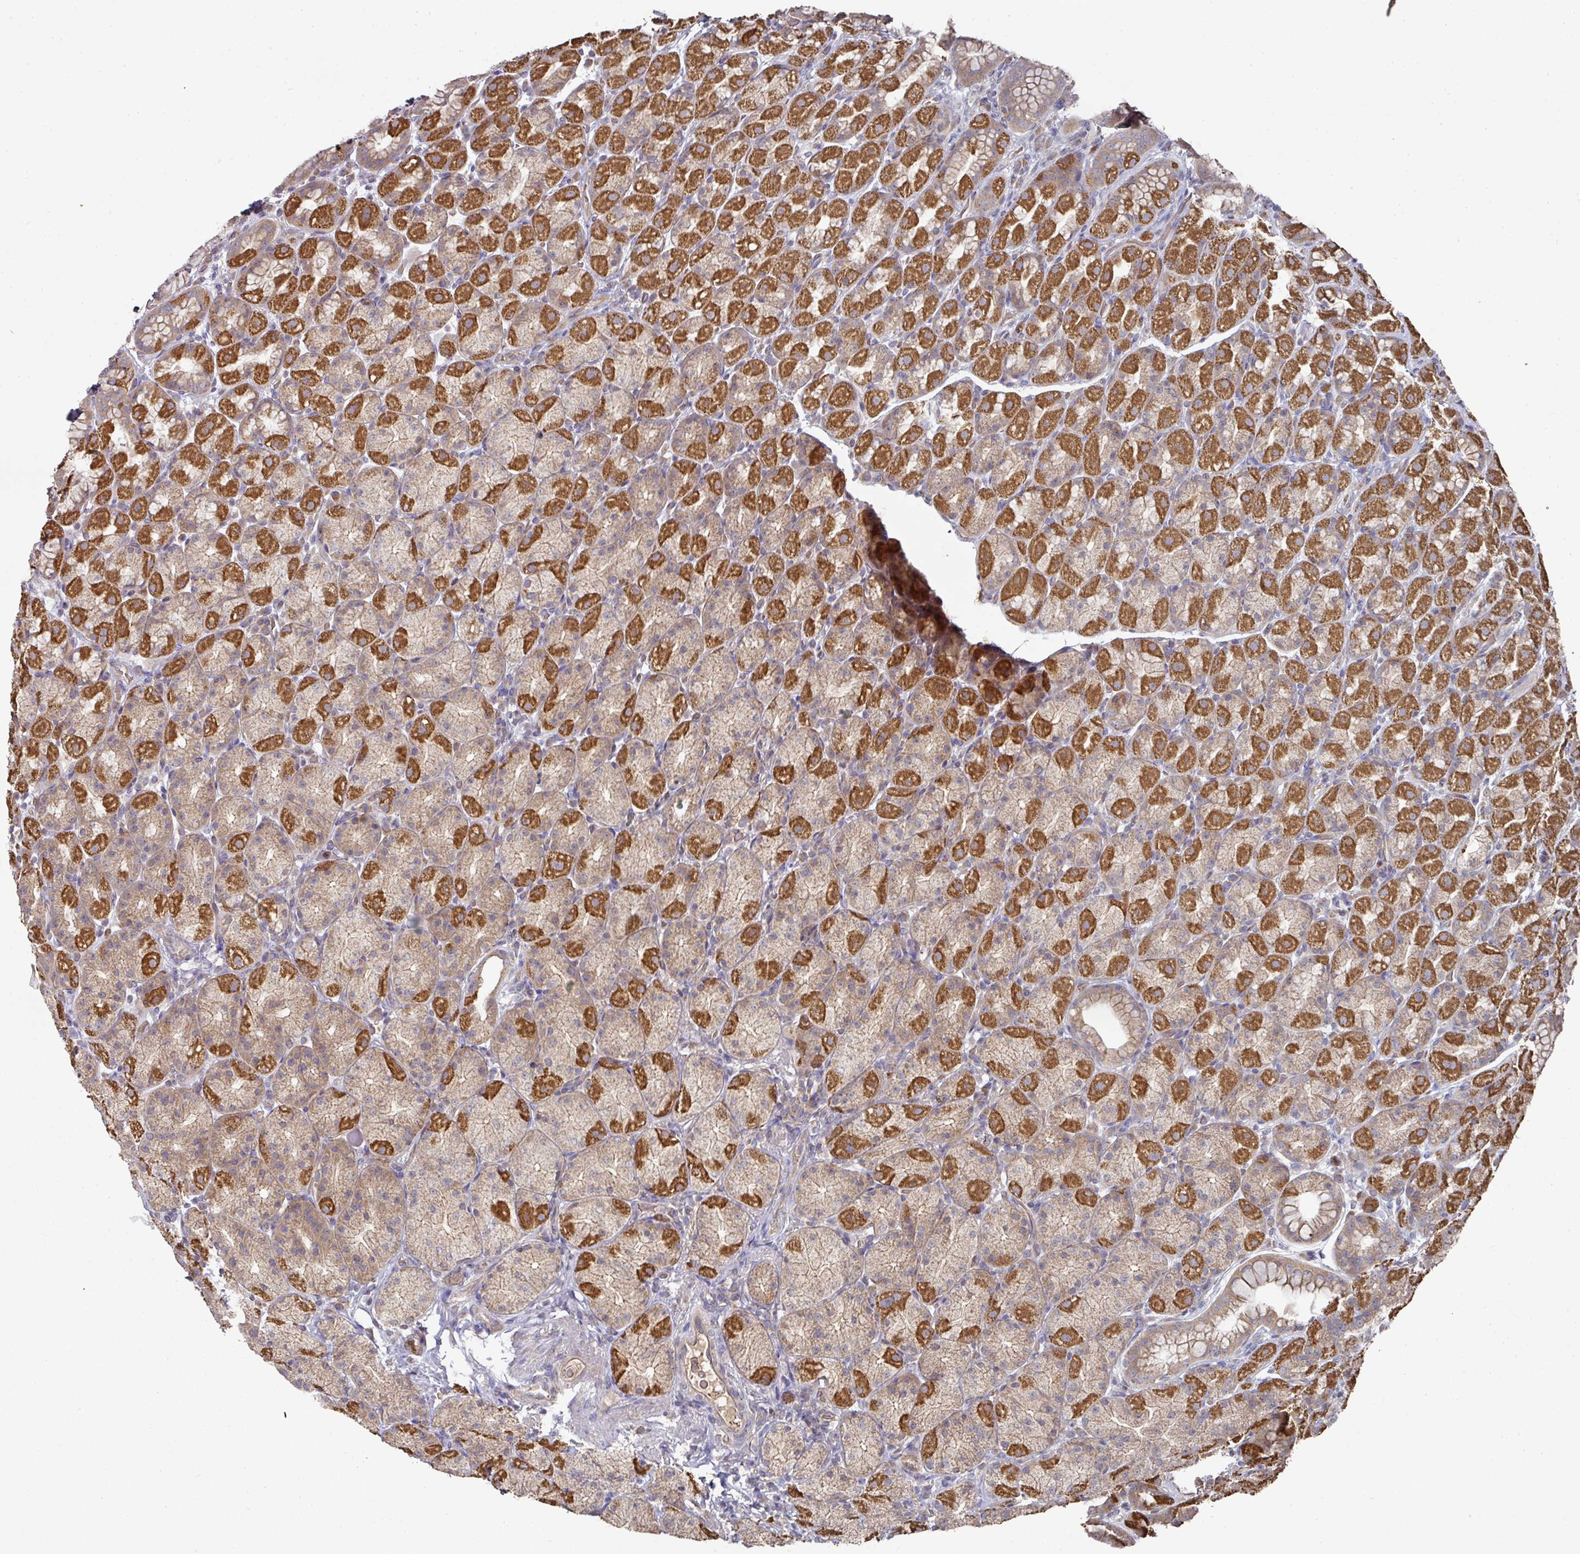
{"staining": {"intensity": "strong", "quantity": "25%-75%", "location": "cytoplasmic/membranous"}, "tissue": "stomach", "cell_type": "Glandular cells", "image_type": "normal", "snomed": [{"axis": "morphology", "description": "Normal tissue, NOS"}, {"axis": "topography", "description": "Stomach, upper"}, {"axis": "topography", "description": "Stomach"}], "caption": "Glandular cells demonstrate high levels of strong cytoplasmic/membranous positivity in approximately 25%-75% of cells in normal human stomach. The protein is shown in brown color, while the nuclei are stained blue.", "gene": "DNAJC7", "patient": {"sex": "male", "age": 68}}